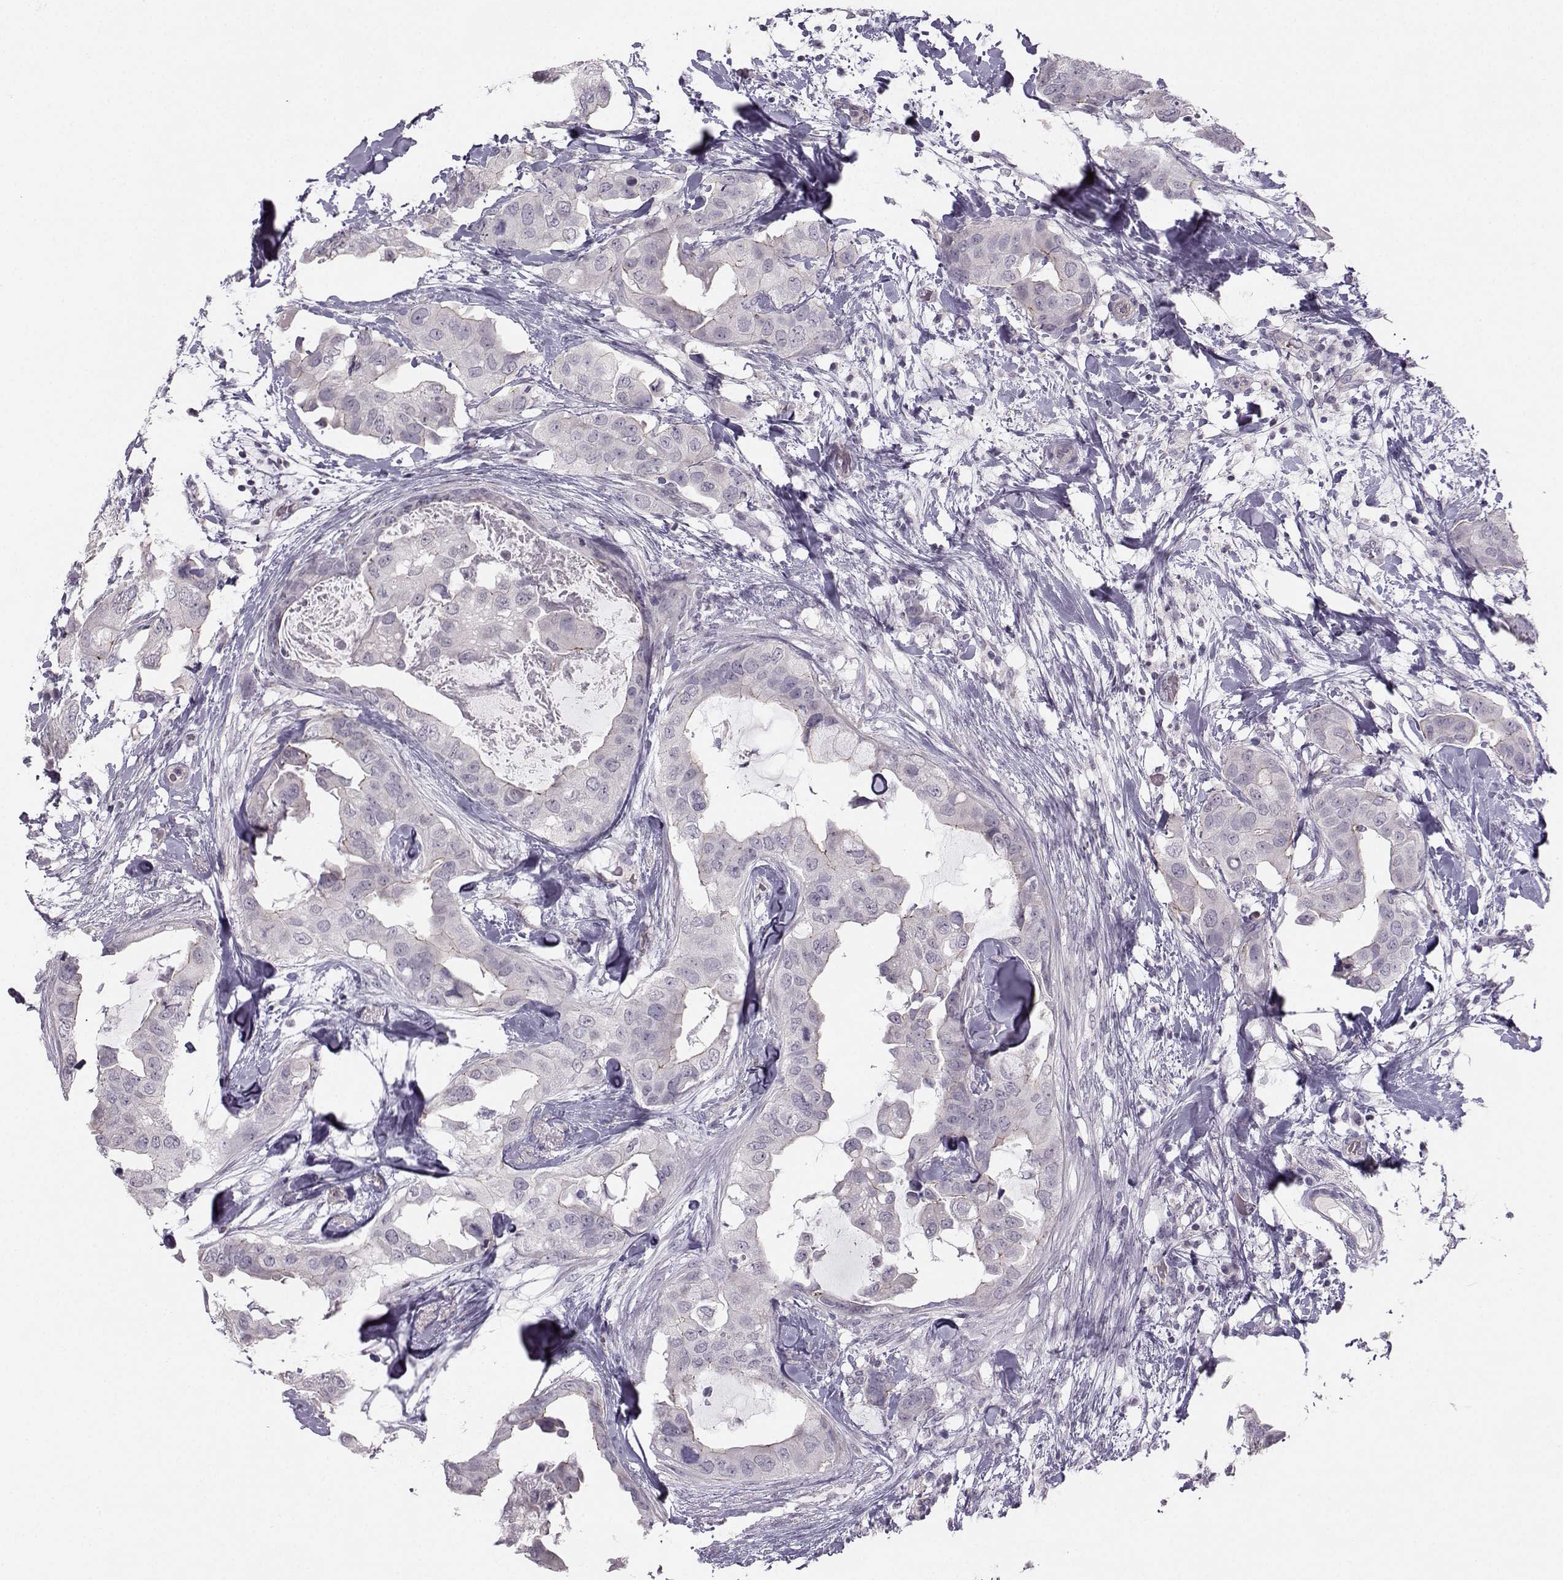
{"staining": {"intensity": "negative", "quantity": "none", "location": "none"}, "tissue": "breast cancer", "cell_type": "Tumor cells", "image_type": "cancer", "snomed": [{"axis": "morphology", "description": "Normal tissue, NOS"}, {"axis": "morphology", "description": "Duct carcinoma"}, {"axis": "topography", "description": "Breast"}], "caption": "Breast infiltrating ductal carcinoma was stained to show a protein in brown. There is no significant positivity in tumor cells. (DAB (3,3'-diaminobenzidine) IHC, high magnification).", "gene": "MAST1", "patient": {"sex": "female", "age": 40}}